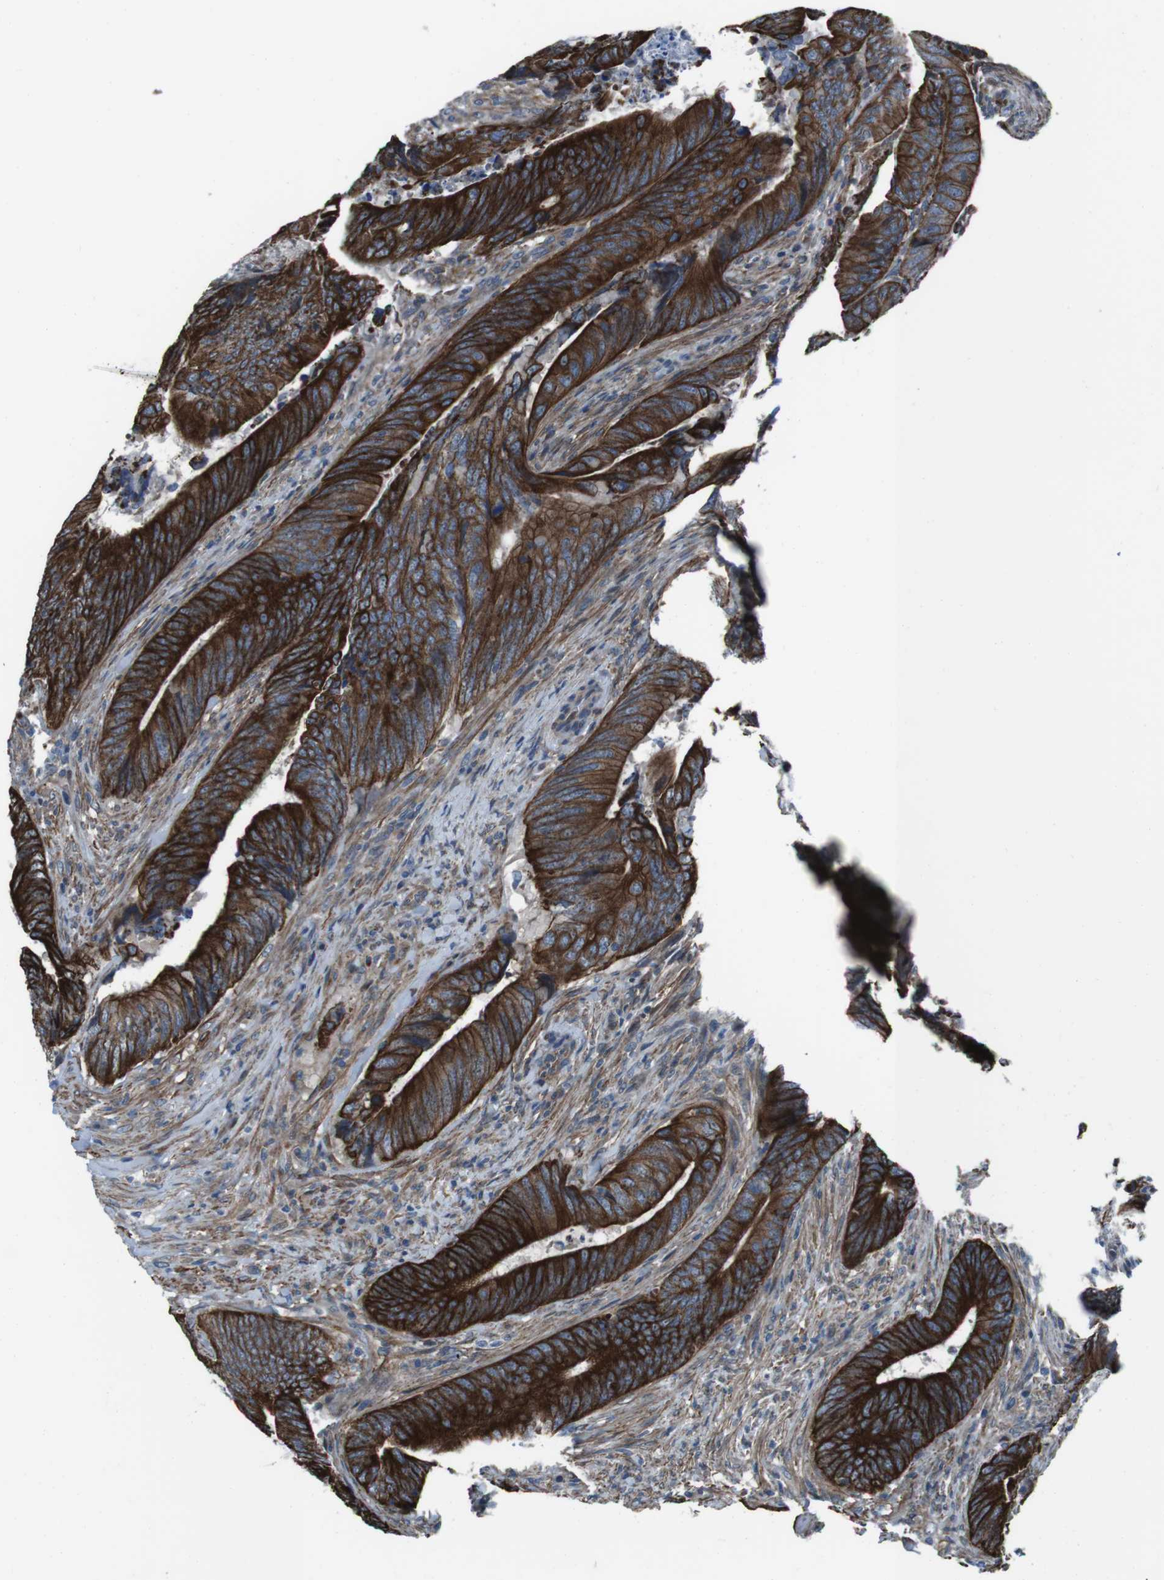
{"staining": {"intensity": "strong", "quantity": ">75%", "location": "cytoplasmic/membranous"}, "tissue": "colorectal cancer", "cell_type": "Tumor cells", "image_type": "cancer", "snomed": [{"axis": "morphology", "description": "Normal tissue, NOS"}, {"axis": "morphology", "description": "Adenocarcinoma, NOS"}, {"axis": "topography", "description": "Colon"}], "caption": "IHC of colorectal adenocarcinoma exhibits high levels of strong cytoplasmic/membranous expression in about >75% of tumor cells.", "gene": "FAM174B", "patient": {"sex": "male", "age": 56}}